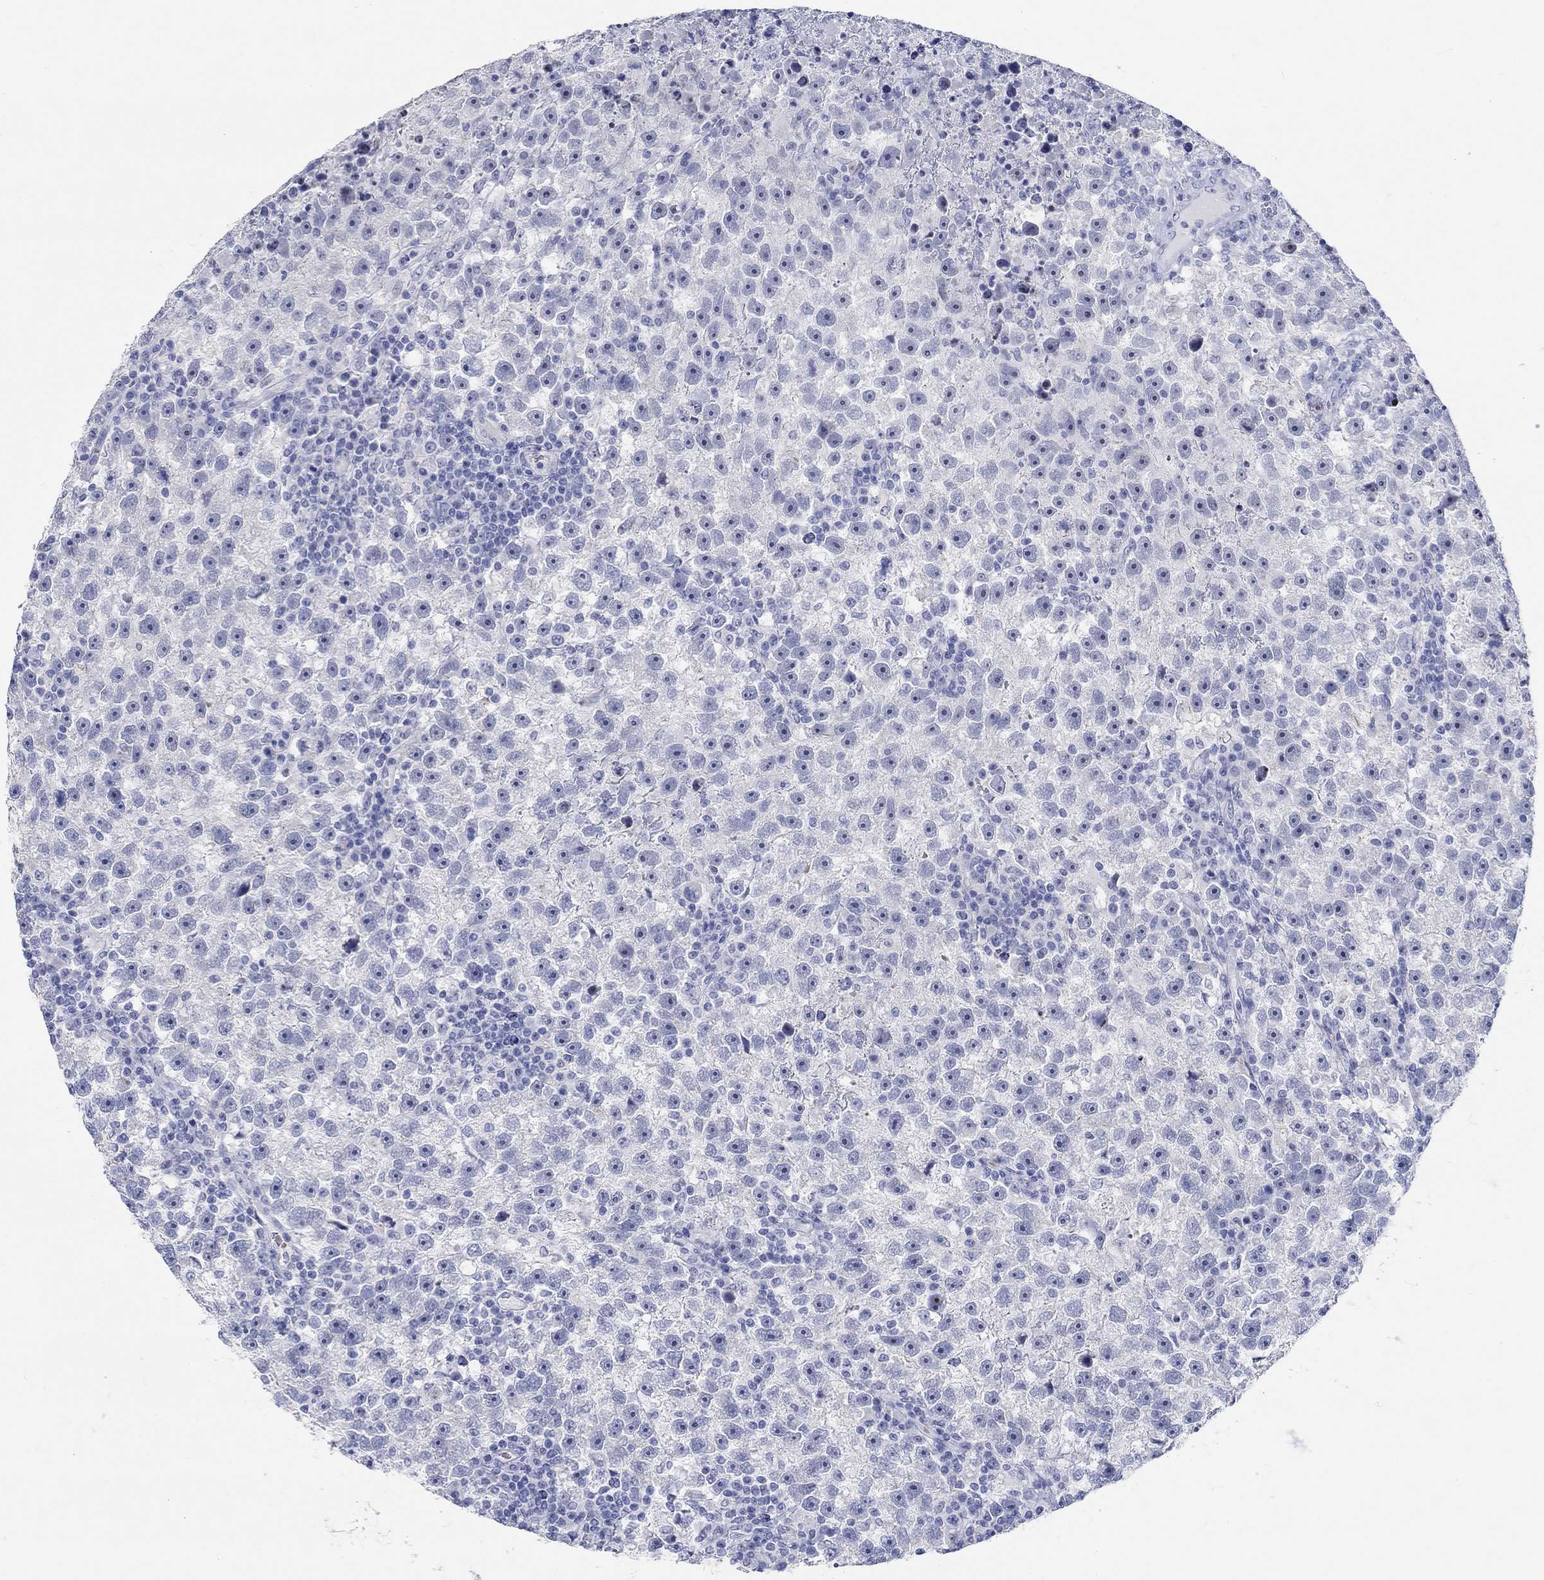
{"staining": {"intensity": "negative", "quantity": "none", "location": "none"}, "tissue": "testis cancer", "cell_type": "Tumor cells", "image_type": "cancer", "snomed": [{"axis": "morphology", "description": "Seminoma, NOS"}, {"axis": "topography", "description": "Testis"}], "caption": "Testis seminoma was stained to show a protein in brown. There is no significant expression in tumor cells. The staining was performed using DAB to visualize the protein expression in brown, while the nuclei were stained in blue with hematoxylin (Magnification: 20x).", "gene": "GRIA3", "patient": {"sex": "male", "age": 47}}